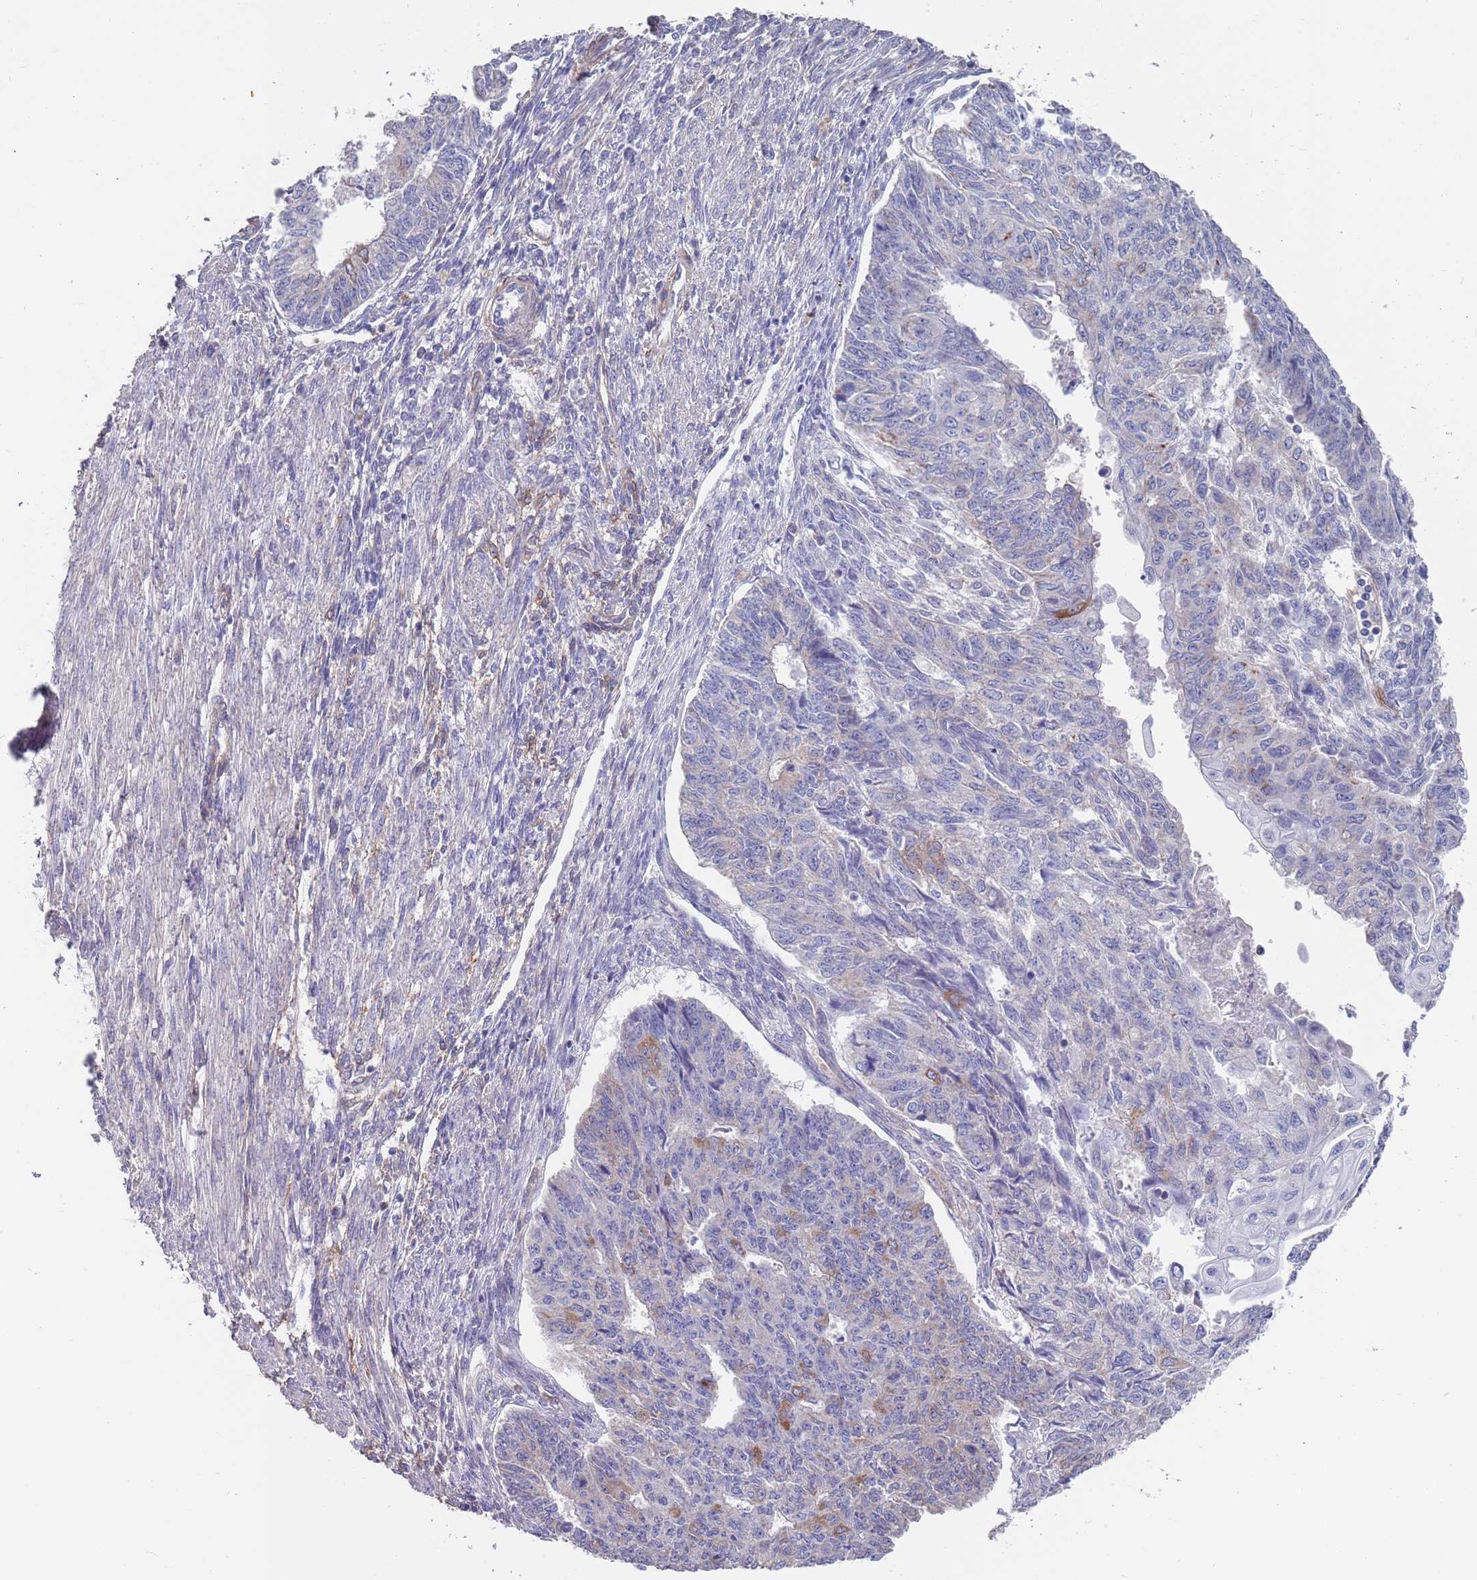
{"staining": {"intensity": "negative", "quantity": "none", "location": "none"}, "tissue": "endometrial cancer", "cell_type": "Tumor cells", "image_type": "cancer", "snomed": [{"axis": "morphology", "description": "Adenocarcinoma, NOS"}, {"axis": "topography", "description": "Endometrium"}], "caption": "Endometrial adenocarcinoma stained for a protein using IHC reveals no staining tumor cells.", "gene": "ANK2", "patient": {"sex": "female", "age": 32}}